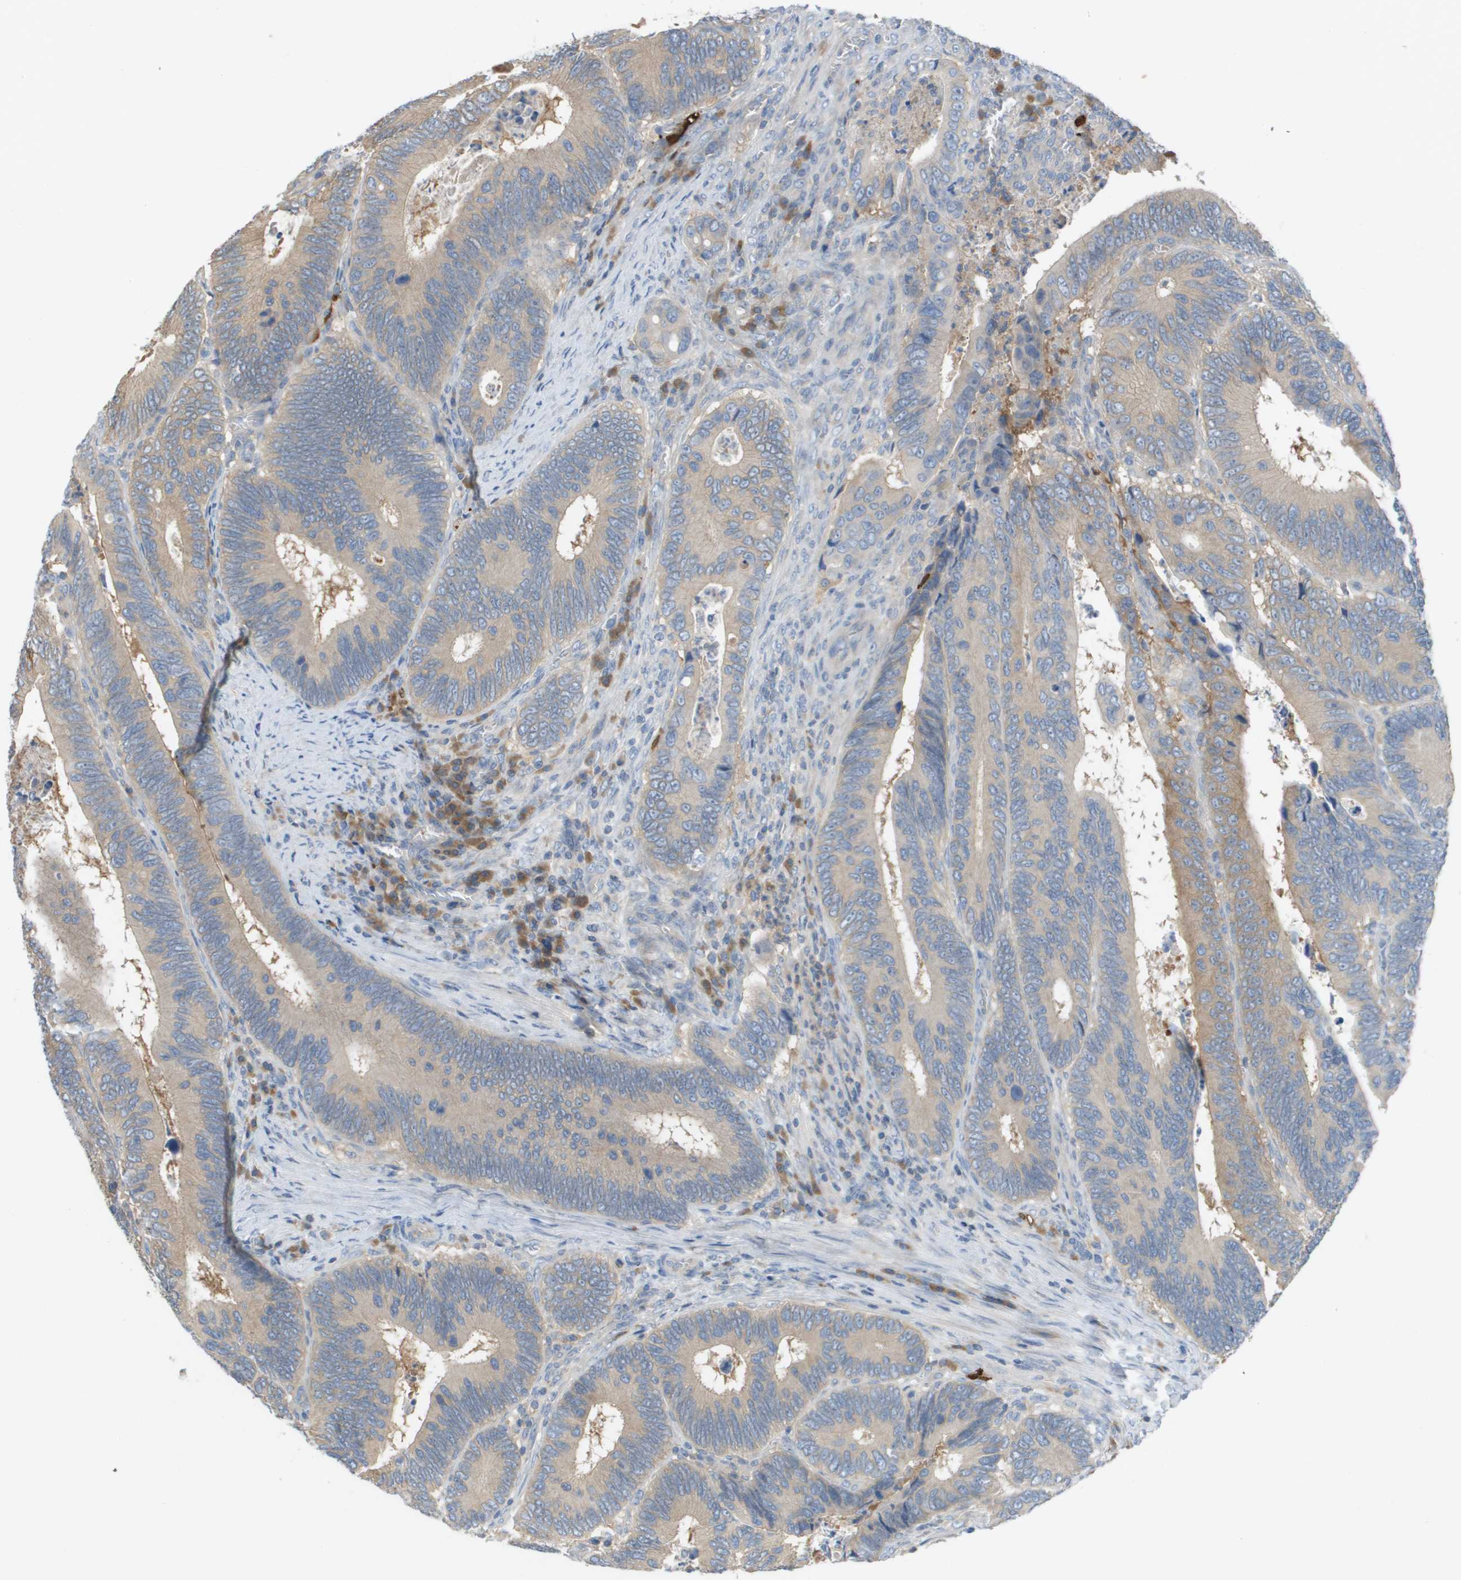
{"staining": {"intensity": "weak", "quantity": ">75%", "location": "cytoplasmic/membranous"}, "tissue": "colorectal cancer", "cell_type": "Tumor cells", "image_type": "cancer", "snomed": [{"axis": "morphology", "description": "Inflammation, NOS"}, {"axis": "morphology", "description": "Adenocarcinoma, NOS"}, {"axis": "topography", "description": "Colon"}], "caption": "Immunohistochemistry of colorectal cancer reveals low levels of weak cytoplasmic/membranous positivity in about >75% of tumor cells.", "gene": "UBA5", "patient": {"sex": "male", "age": 72}}